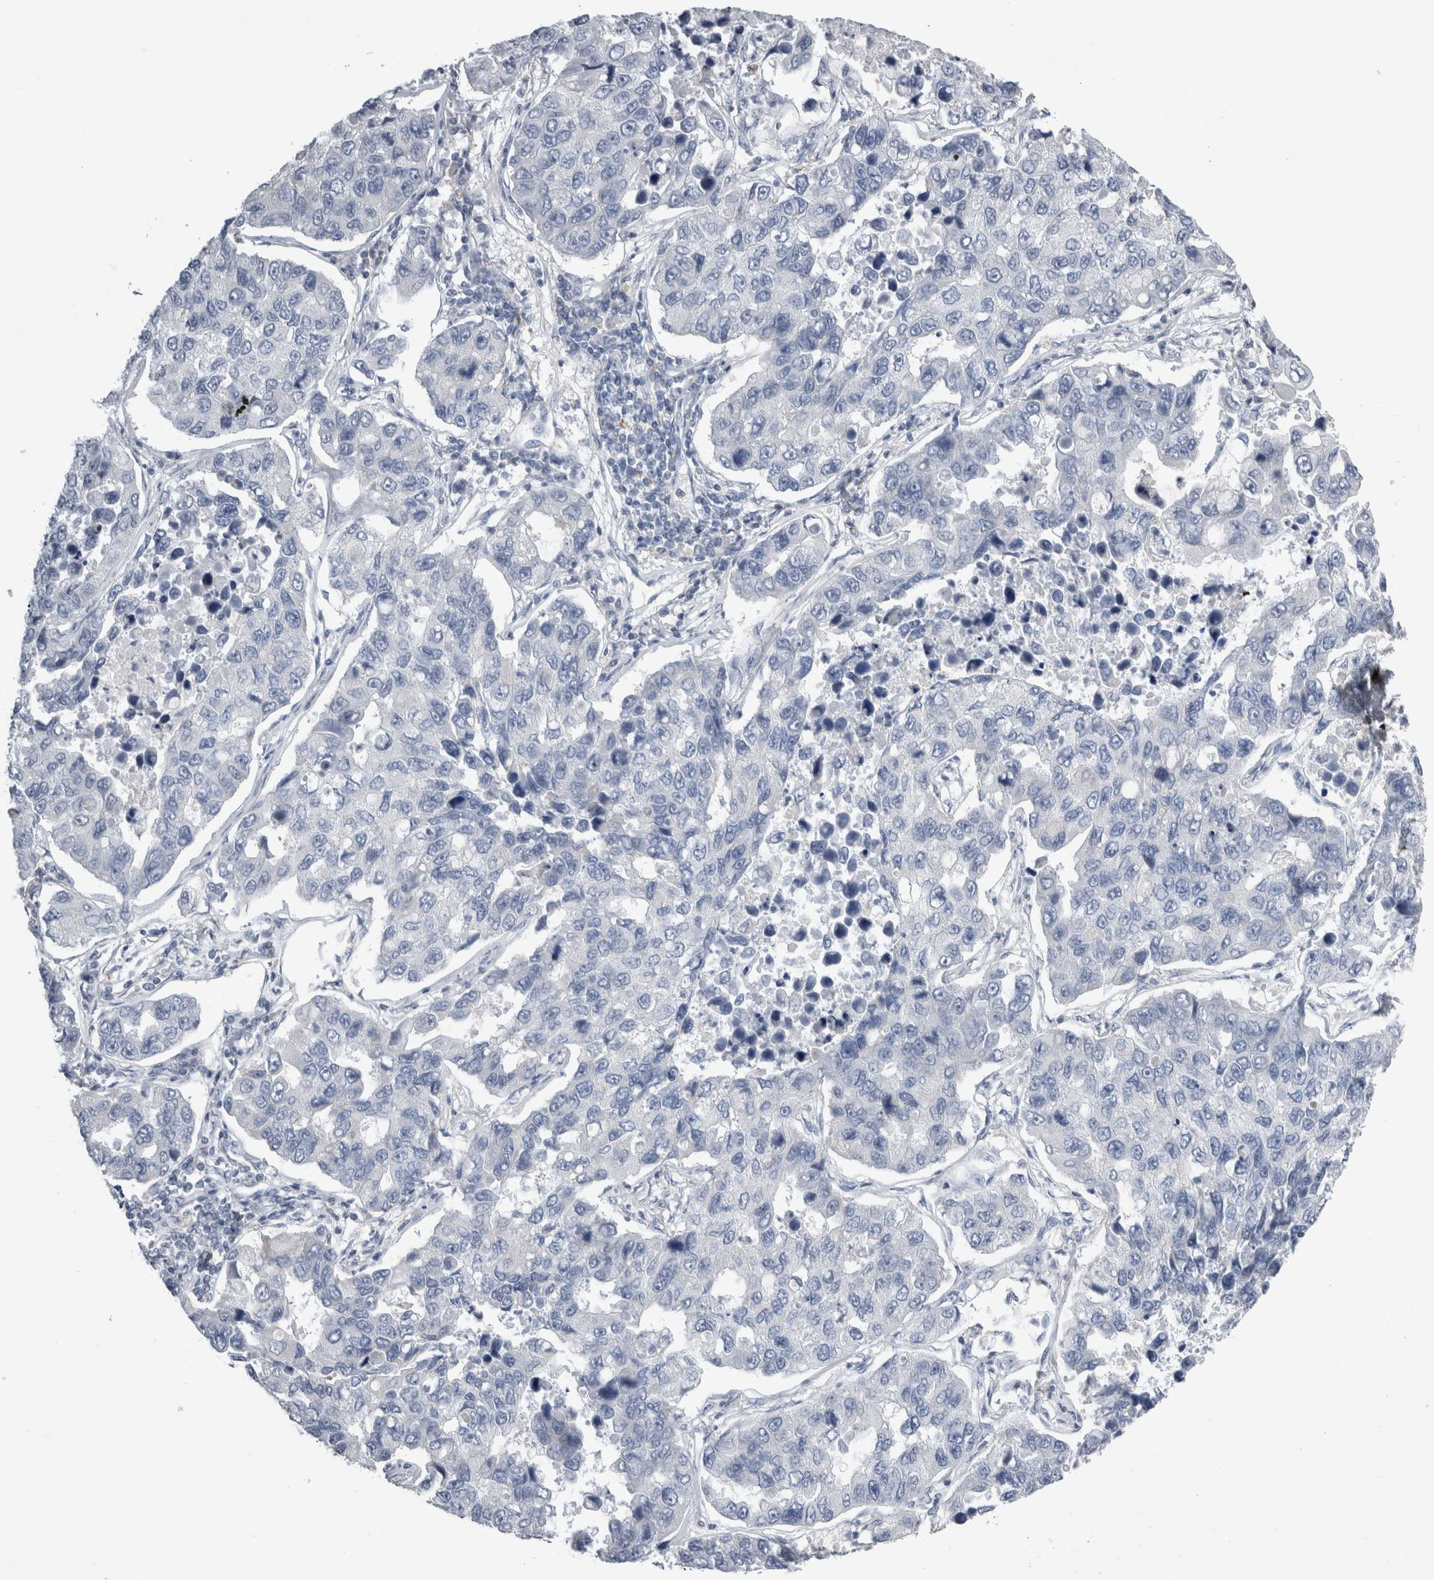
{"staining": {"intensity": "negative", "quantity": "none", "location": "none"}, "tissue": "lung cancer", "cell_type": "Tumor cells", "image_type": "cancer", "snomed": [{"axis": "morphology", "description": "Adenocarcinoma, NOS"}, {"axis": "topography", "description": "Lung"}], "caption": "Immunohistochemistry (IHC) of human lung adenocarcinoma shows no positivity in tumor cells.", "gene": "DHRS4", "patient": {"sex": "male", "age": 64}}